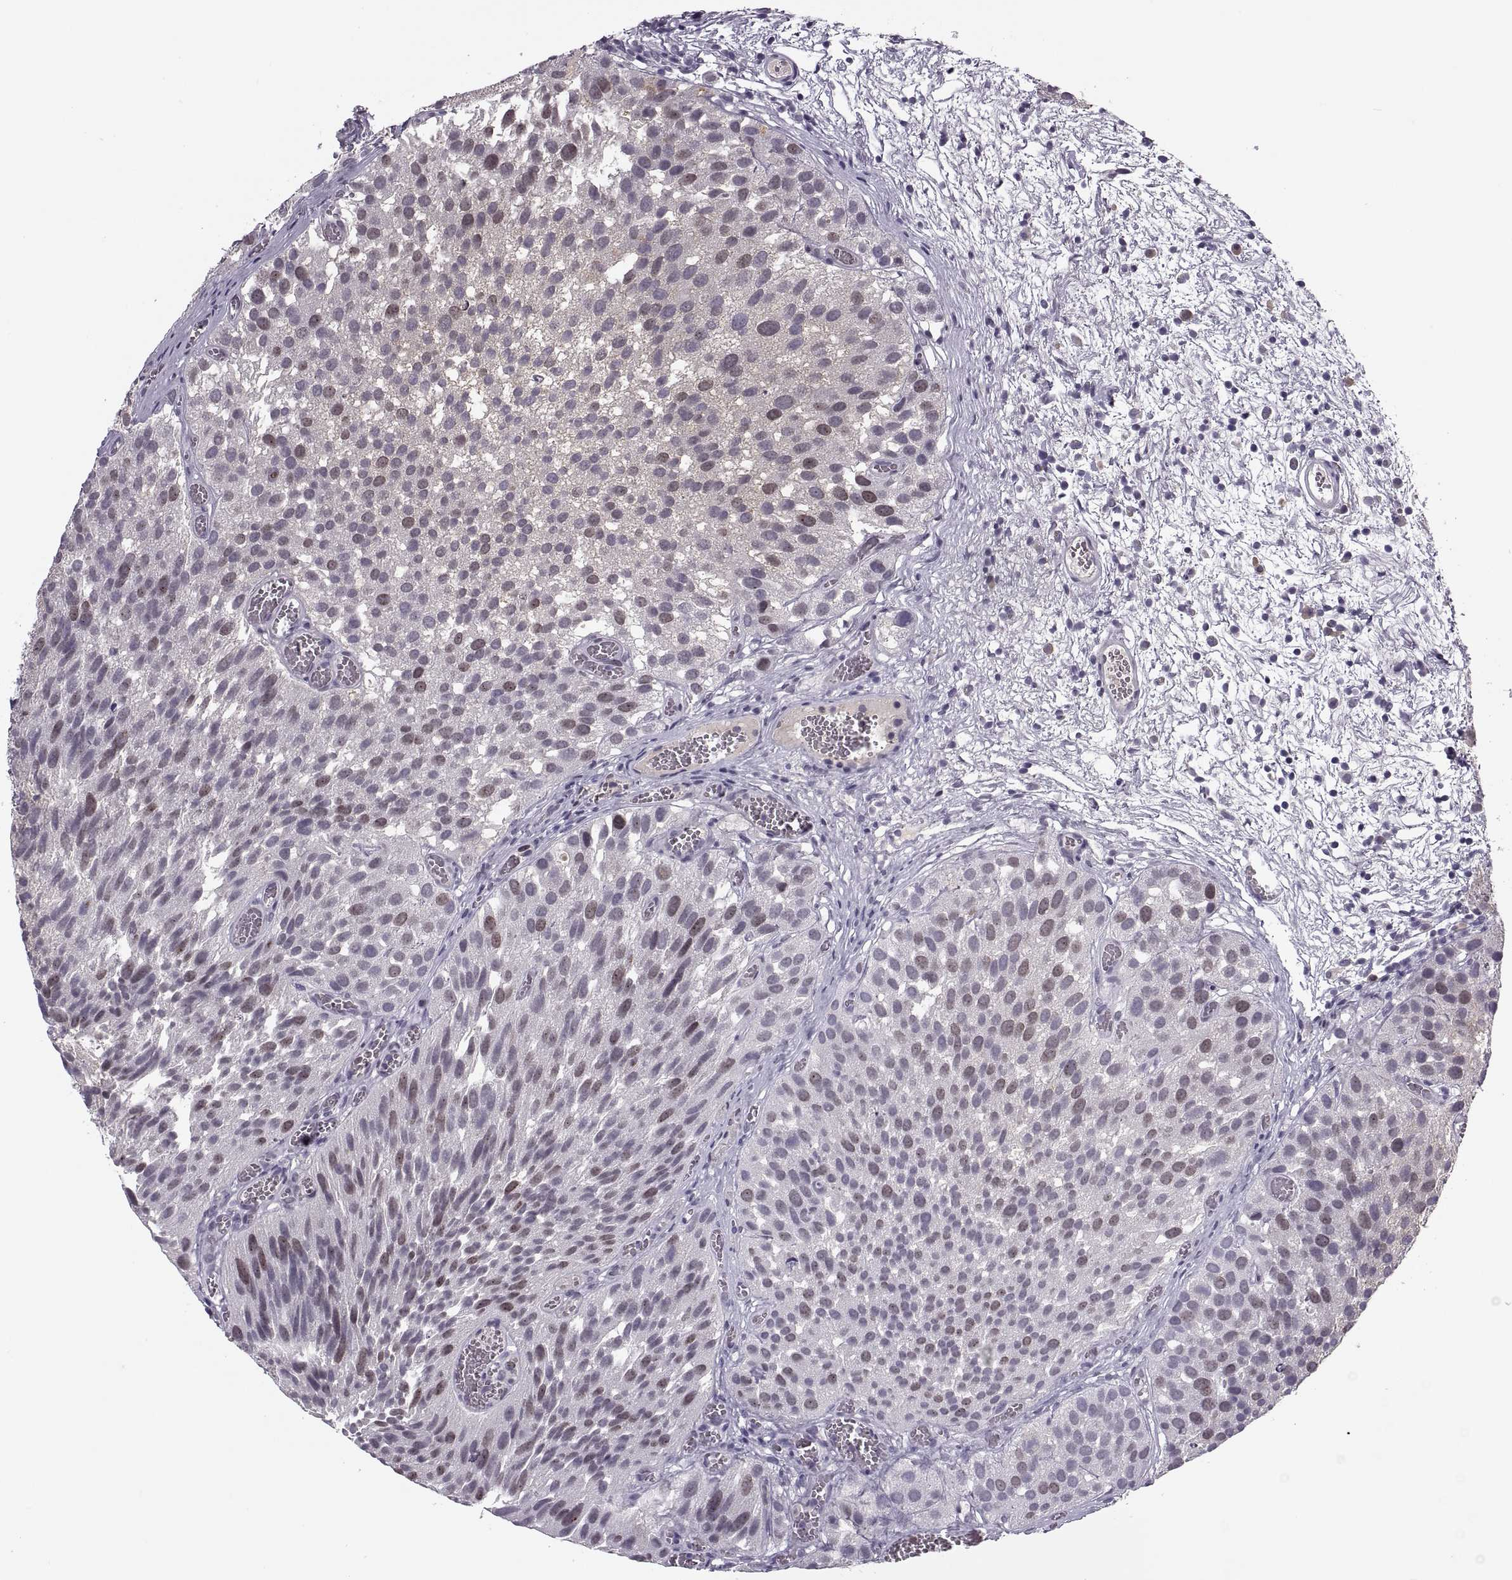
{"staining": {"intensity": "weak", "quantity": "<25%", "location": "nuclear"}, "tissue": "urothelial cancer", "cell_type": "Tumor cells", "image_type": "cancer", "snomed": [{"axis": "morphology", "description": "Urothelial carcinoma, Low grade"}, {"axis": "topography", "description": "Urinary bladder"}], "caption": "The immunohistochemistry (IHC) image has no significant staining in tumor cells of urothelial cancer tissue.", "gene": "CACNA1F", "patient": {"sex": "female", "age": 69}}